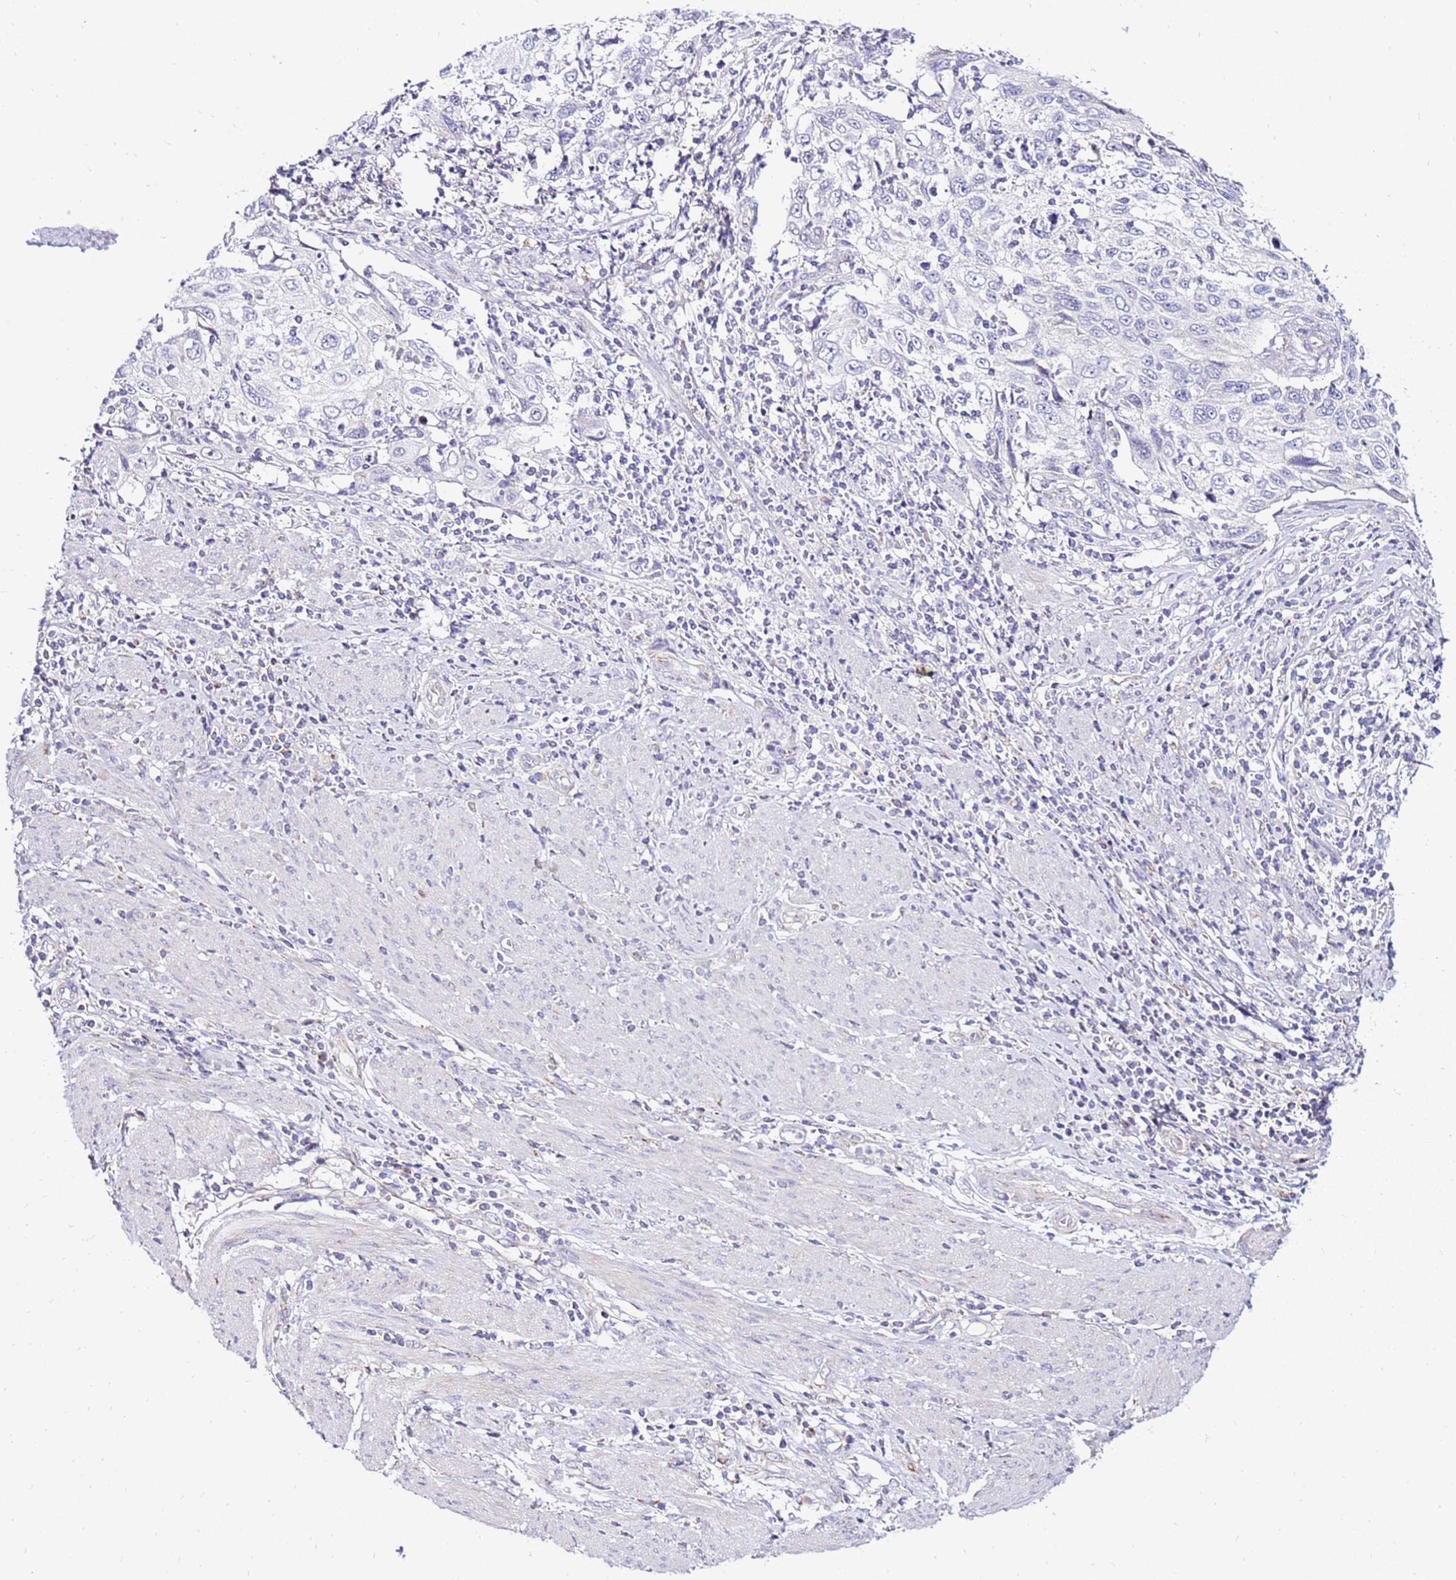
{"staining": {"intensity": "negative", "quantity": "none", "location": "none"}, "tissue": "cervical cancer", "cell_type": "Tumor cells", "image_type": "cancer", "snomed": [{"axis": "morphology", "description": "Squamous cell carcinoma, NOS"}, {"axis": "topography", "description": "Cervix"}], "caption": "Human cervical squamous cell carcinoma stained for a protein using IHC reveals no staining in tumor cells.", "gene": "IGF1R", "patient": {"sex": "female", "age": 70}}